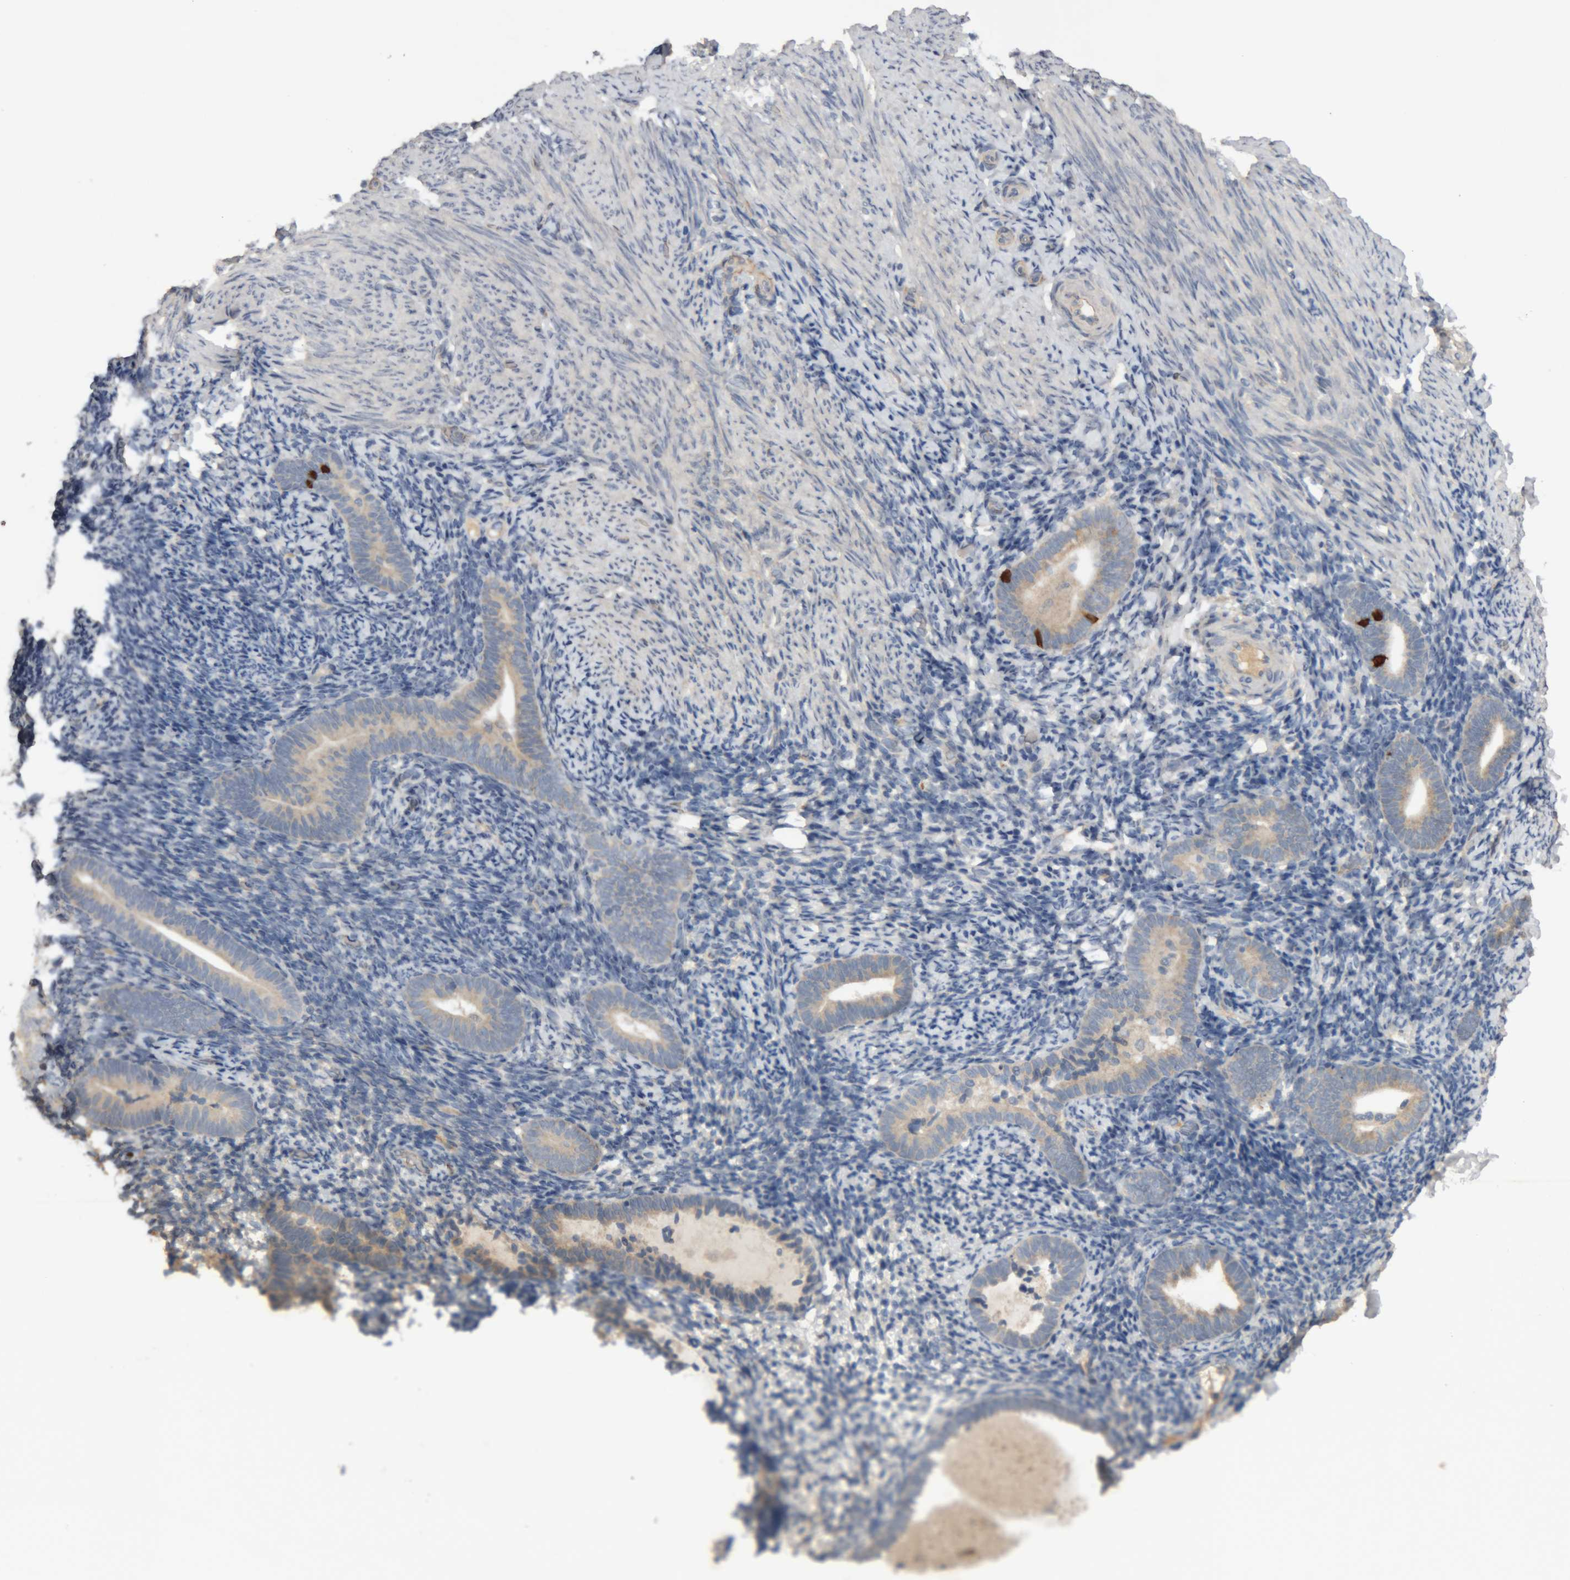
{"staining": {"intensity": "negative", "quantity": "none", "location": "none"}, "tissue": "endometrium", "cell_type": "Cells in endometrial stroma", "image_type": "normal", "snomed": [{"axis": "morphology", "description": "Normal tissue, NOS"}, {"axis": "topography", "description": "Endometrium"}], "caption": "Immunohistochemical staining of unremarkable human endometrium shows no significant staining in cells in endometrial stroma. (Brightfield microscopy of DAB IHC at high magnification).", "gene": "TMED7", "patient": {"sex": "female", "age": 51}}